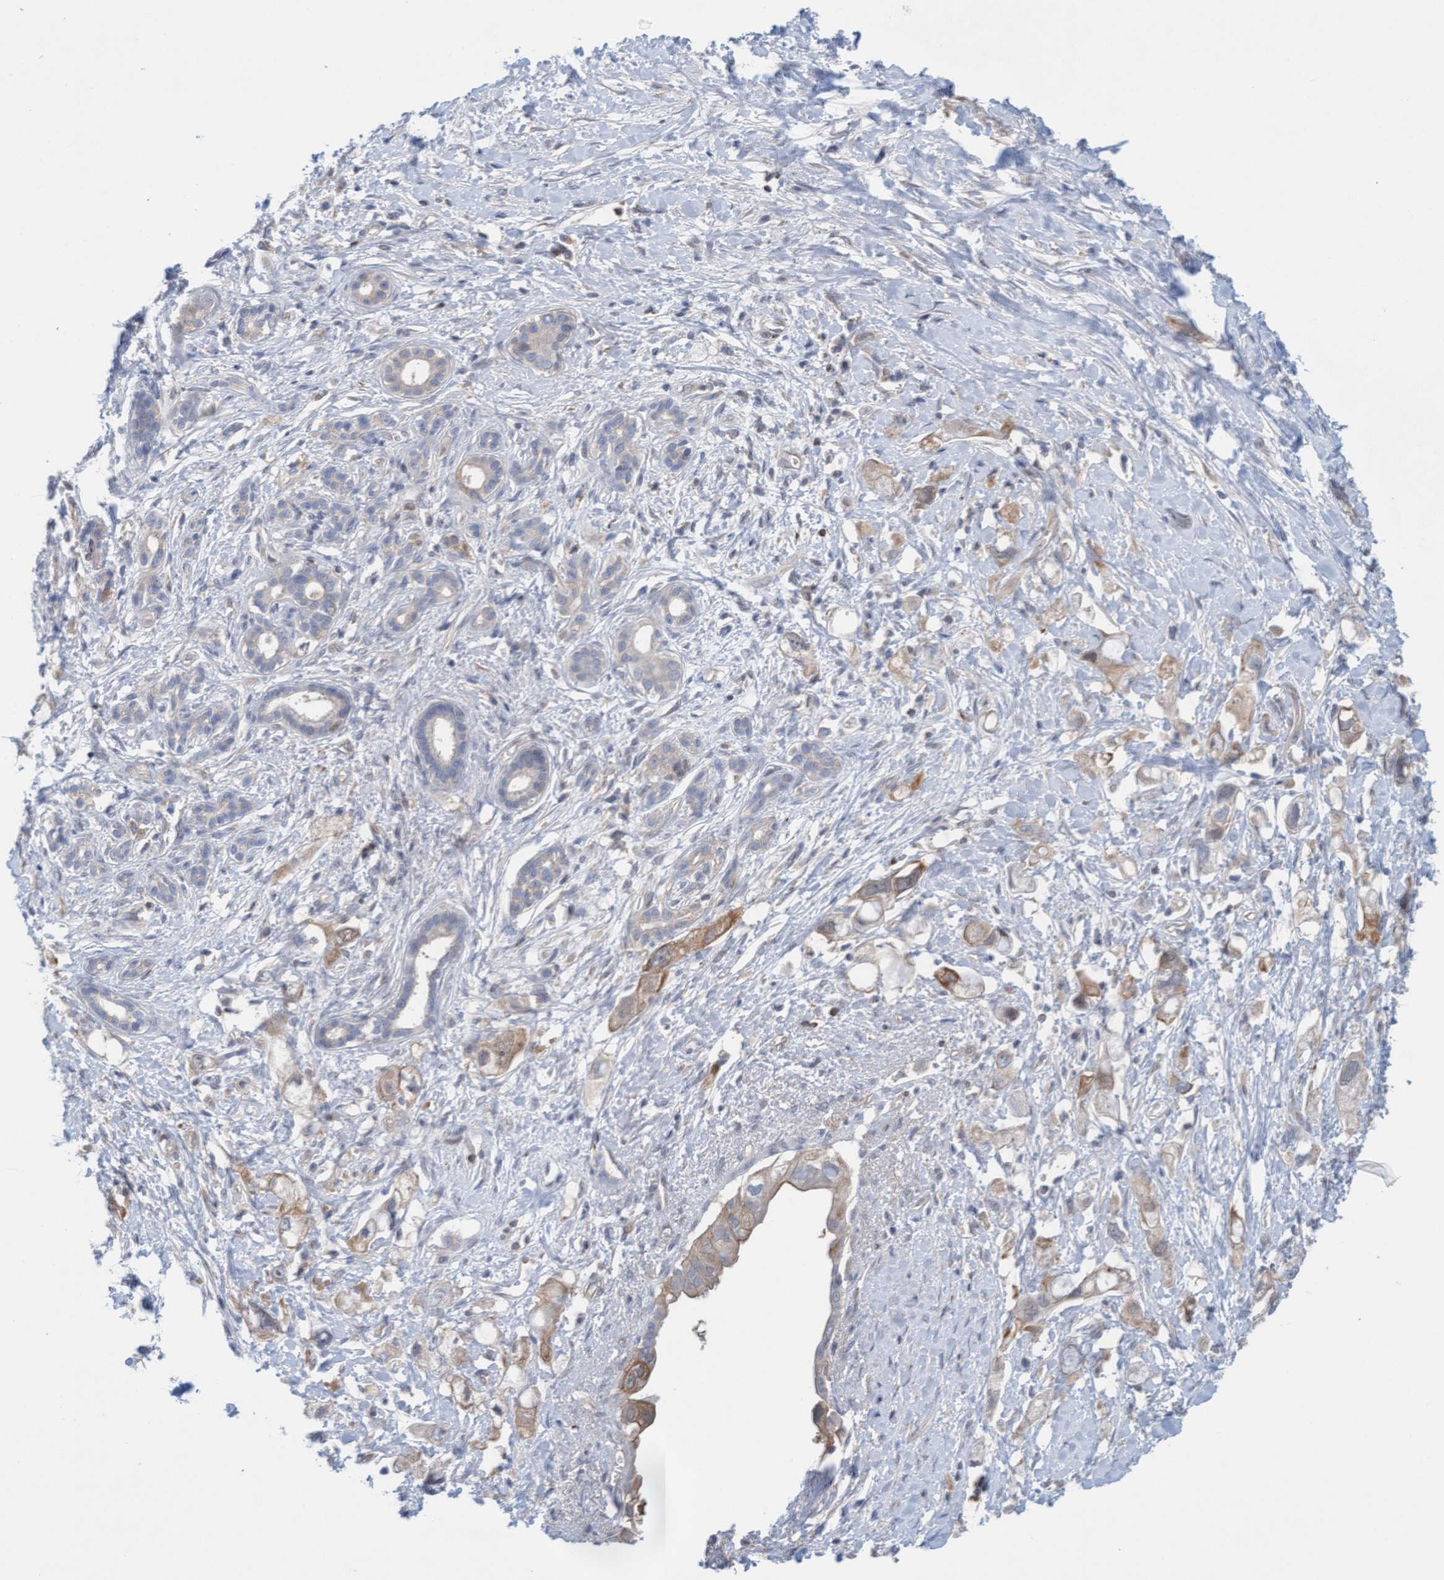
{"staining": {"intensity": "weak", "quantity": ">75%", "location": "cytoplasmic/membranous"}, "tissue": "pancreatic cancer", "cell_type": "Tumor cells", "image_type": "cancer", "snomed": [{"axis": "morphology", "description": "Adenocarcinoma, NOS"}, {"axis": "topography", "description": "Pancreas"}], "caption": "This is a photomicrograph of immunohistochemistry staining of pancreatic adenocarcinoma, which shows weak expression in the cytoplasmic/membranous of tumor cells.", "gene": "KLHL25", "patient": {"sex": "female", "age": 56}}